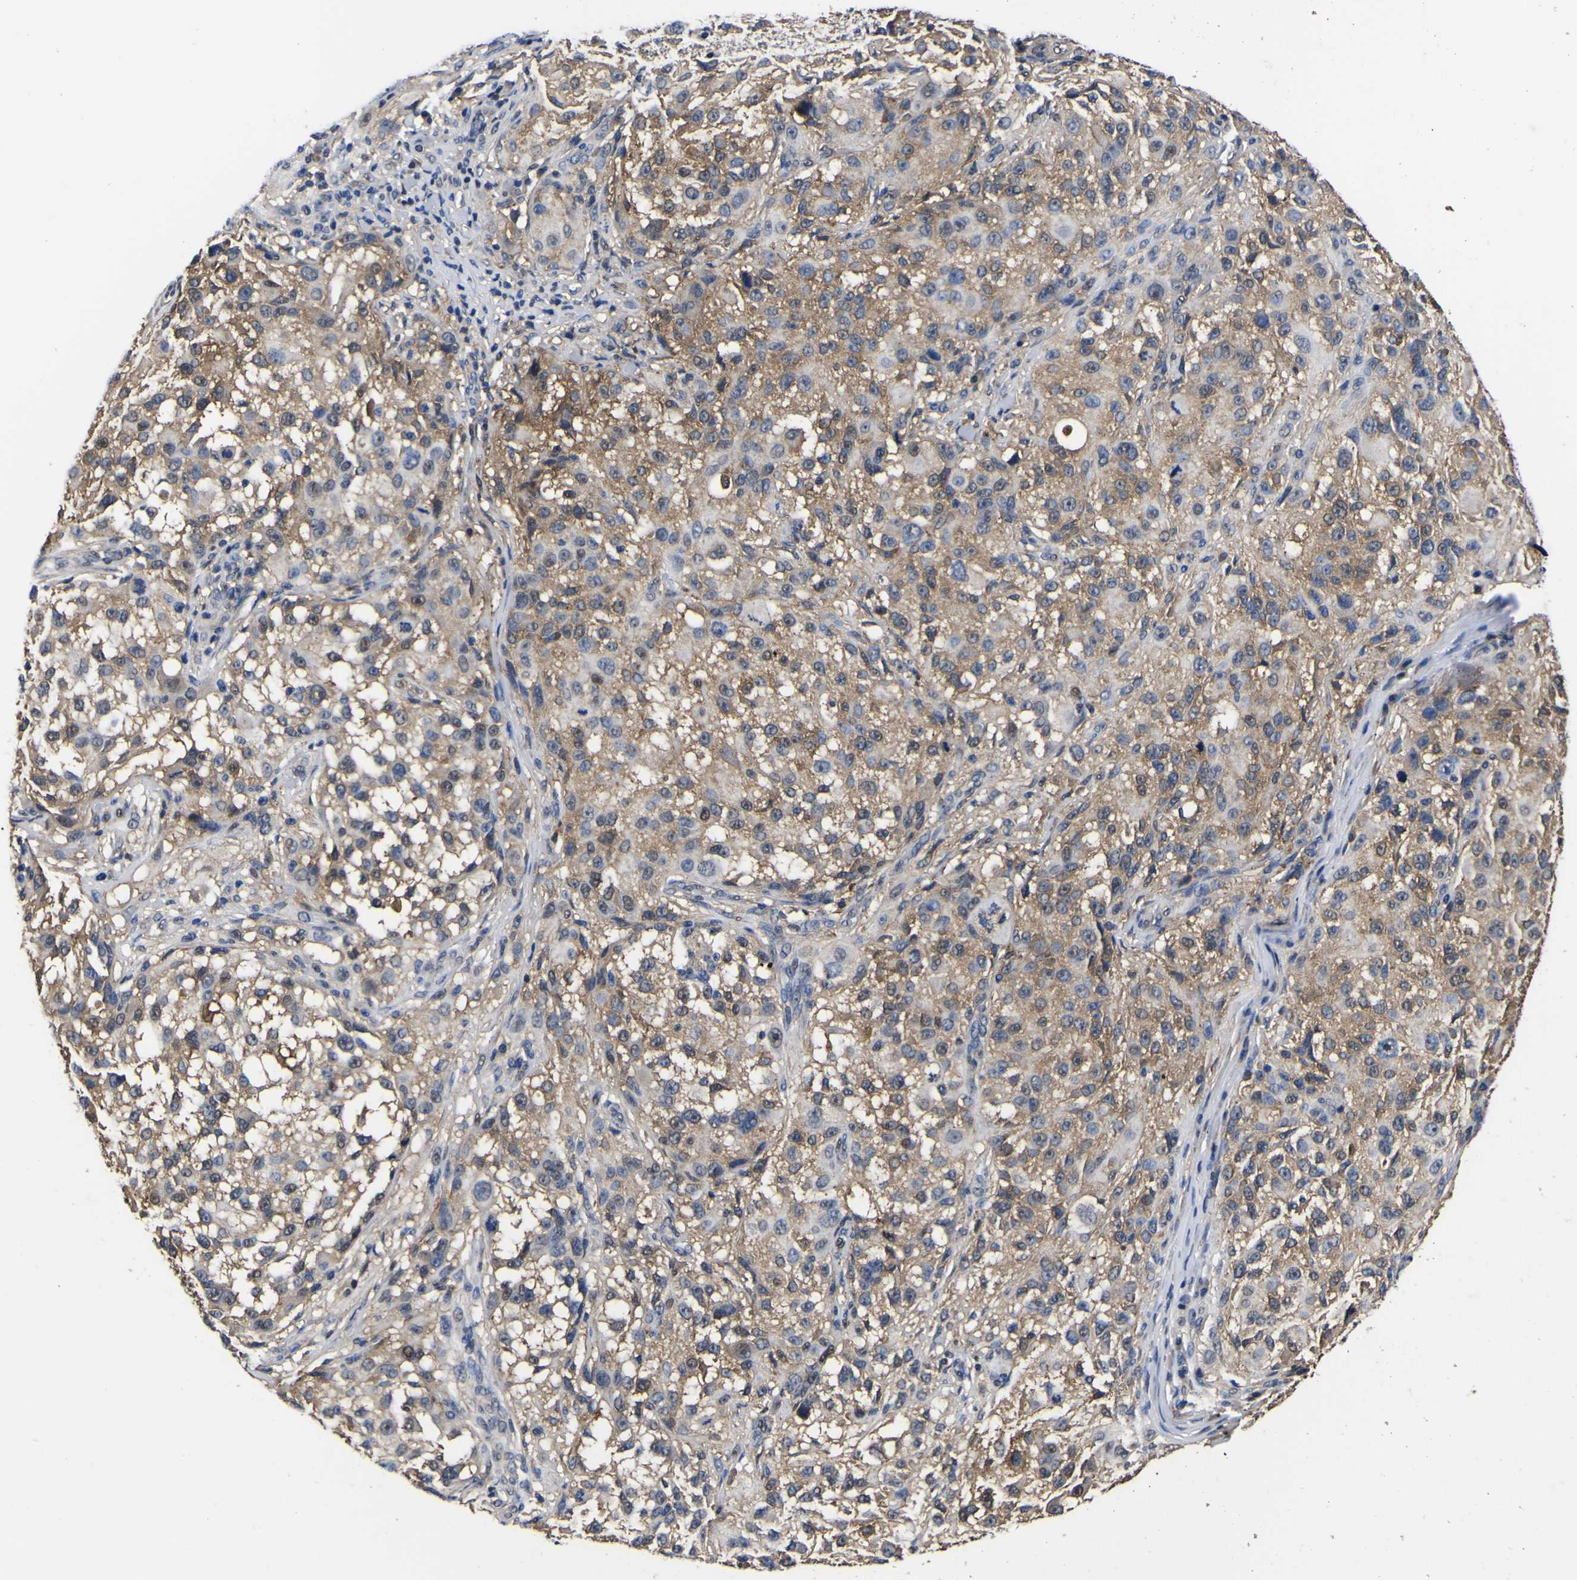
{"staining": {"intensity": "moderate", "quantity": "25%-75%", "location": "cytoplasmic/membranous"}, "tissue": "melanoma", "cell_type": "Tumor cells", "image_type": "cancer", "snomed": [{"axis": "morphology", "description": "Necrosis, NOS"}, {"axis": "morphology", "description": "Malignant melanoma, NOS"}, {"axis": "topography", "description": "Skin"}], "caption": "Immunohistochemistry image of neoplastic tissue: human malignant melanoma stained using immunohistochemistry (IHC) exhibits medium levels of moderate protein expression localized specifically in the cytoplasmic/membranous of tumor cells, appearing as a cytoplasmic/membranous brown color.", "gene": "FAM110B", "patient": {"sex": "female", "age": 87}}